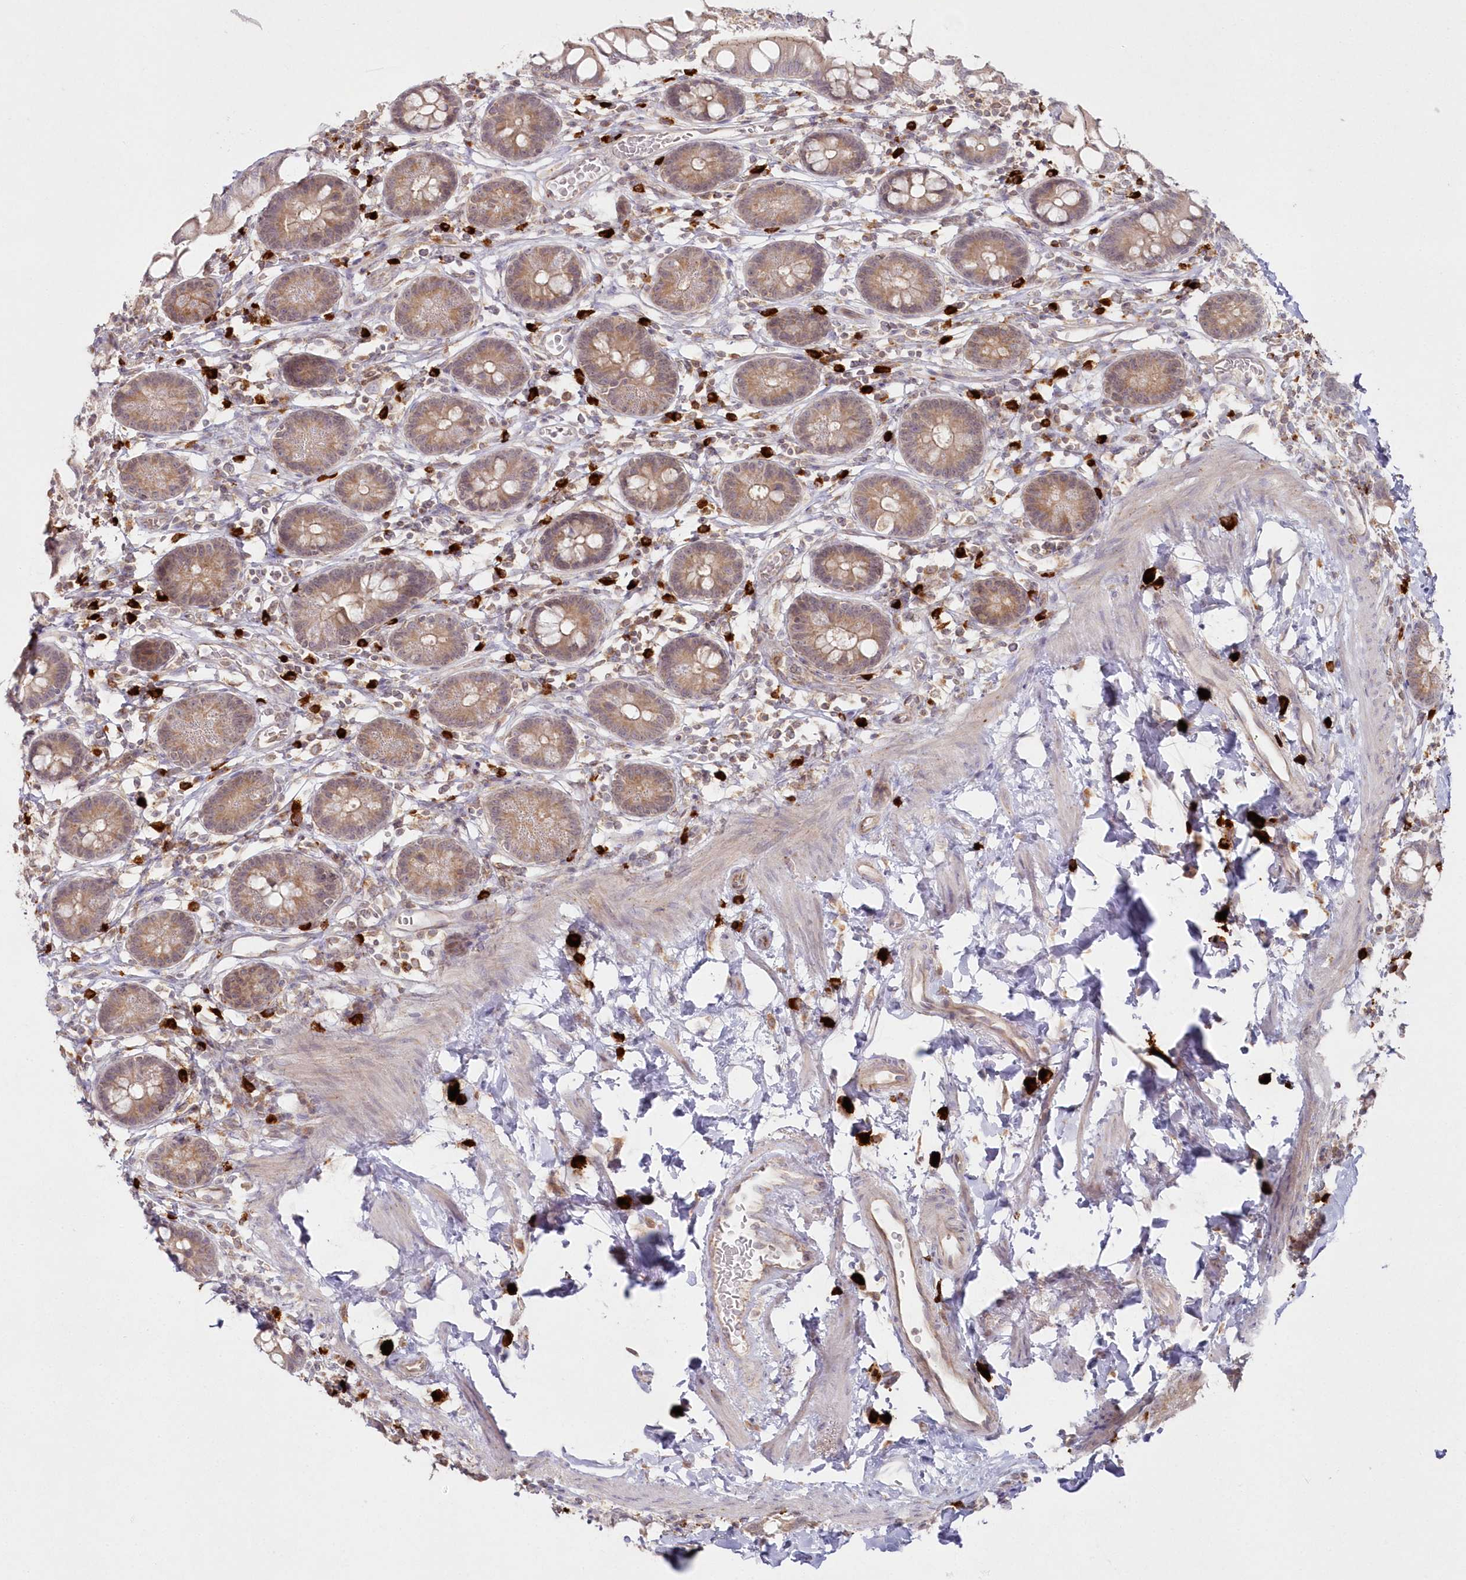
{"staining": {"intensity": "moderate", "quantity": "25%-75%", "location": "cytoplasmic/membranous"}, "tissue": "small intestine", "cell_type": "Glandular cells", "image_type": "normal", "snomed": [{"axis": "morphology", "description": "Normal tissue, NOS"}, {"axis": "topography", "description": "Small intestine"}], "caption": "Small intestine stained with immunohistochemistry exhibits moderate cytoplasmic/membranous expression in approximately 25%-75% of glandular cells.", "gene": "ARSB", "patient": {"sex": "female", "age": 84}}